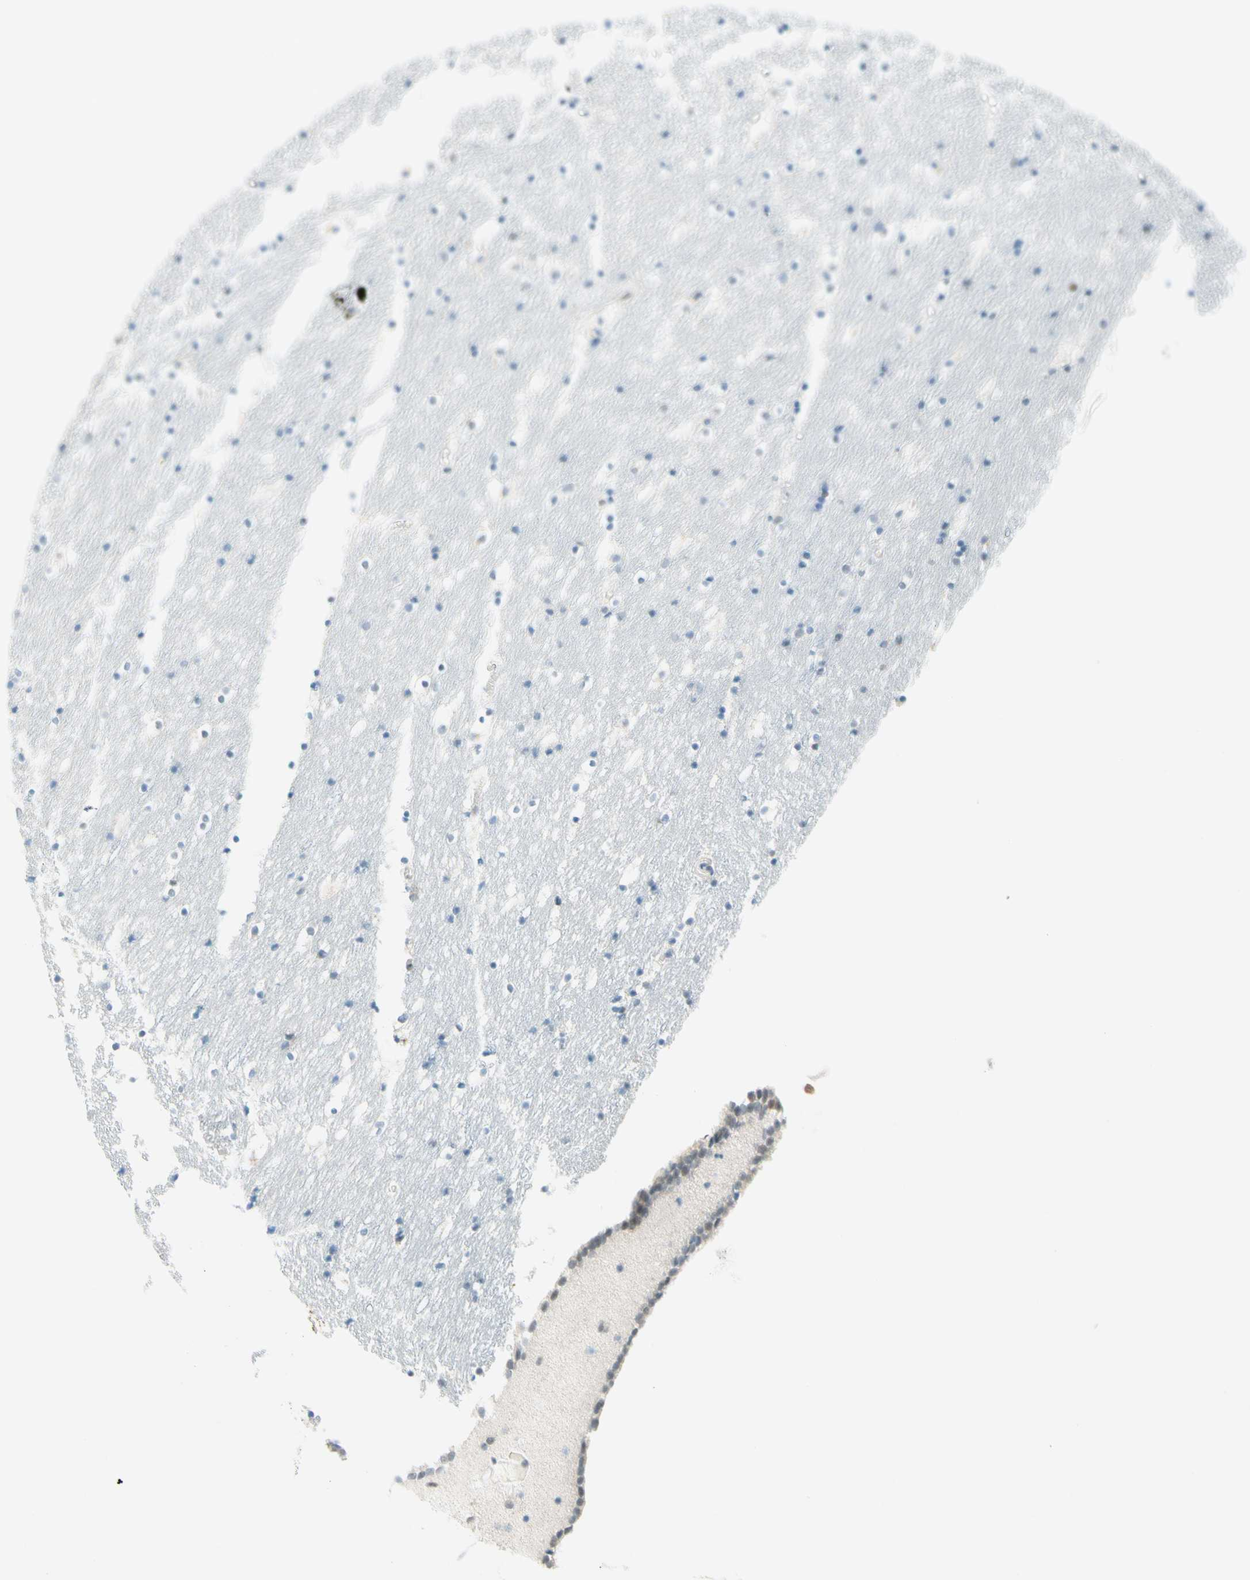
{"staining": {"intensity": "negative", "quantity": "none", "location": "none"}, "tissue": "caudate", "cell_type": "Glial cells", "image_type": "normal", "snomed": [{"axis": "morphology", "description": "Normal tissue, NOS"}, {"axis": "topography", "description": "Lateral ventricle wall"}], "caption": "Immunohistochemistry photomicrograph of benign caudate: human caudate stained with DAB demonstrates no significant protein staining in glial cells. (Stains: DAB (3,3'-diaminobenzidine) immunohistochemistry (IHC) with hematoxylin counter stain, Microscopy: brightfield microscopy at high magnification).", "gene": "JPH1", "patient": {"sex": "male", "age": 45}}